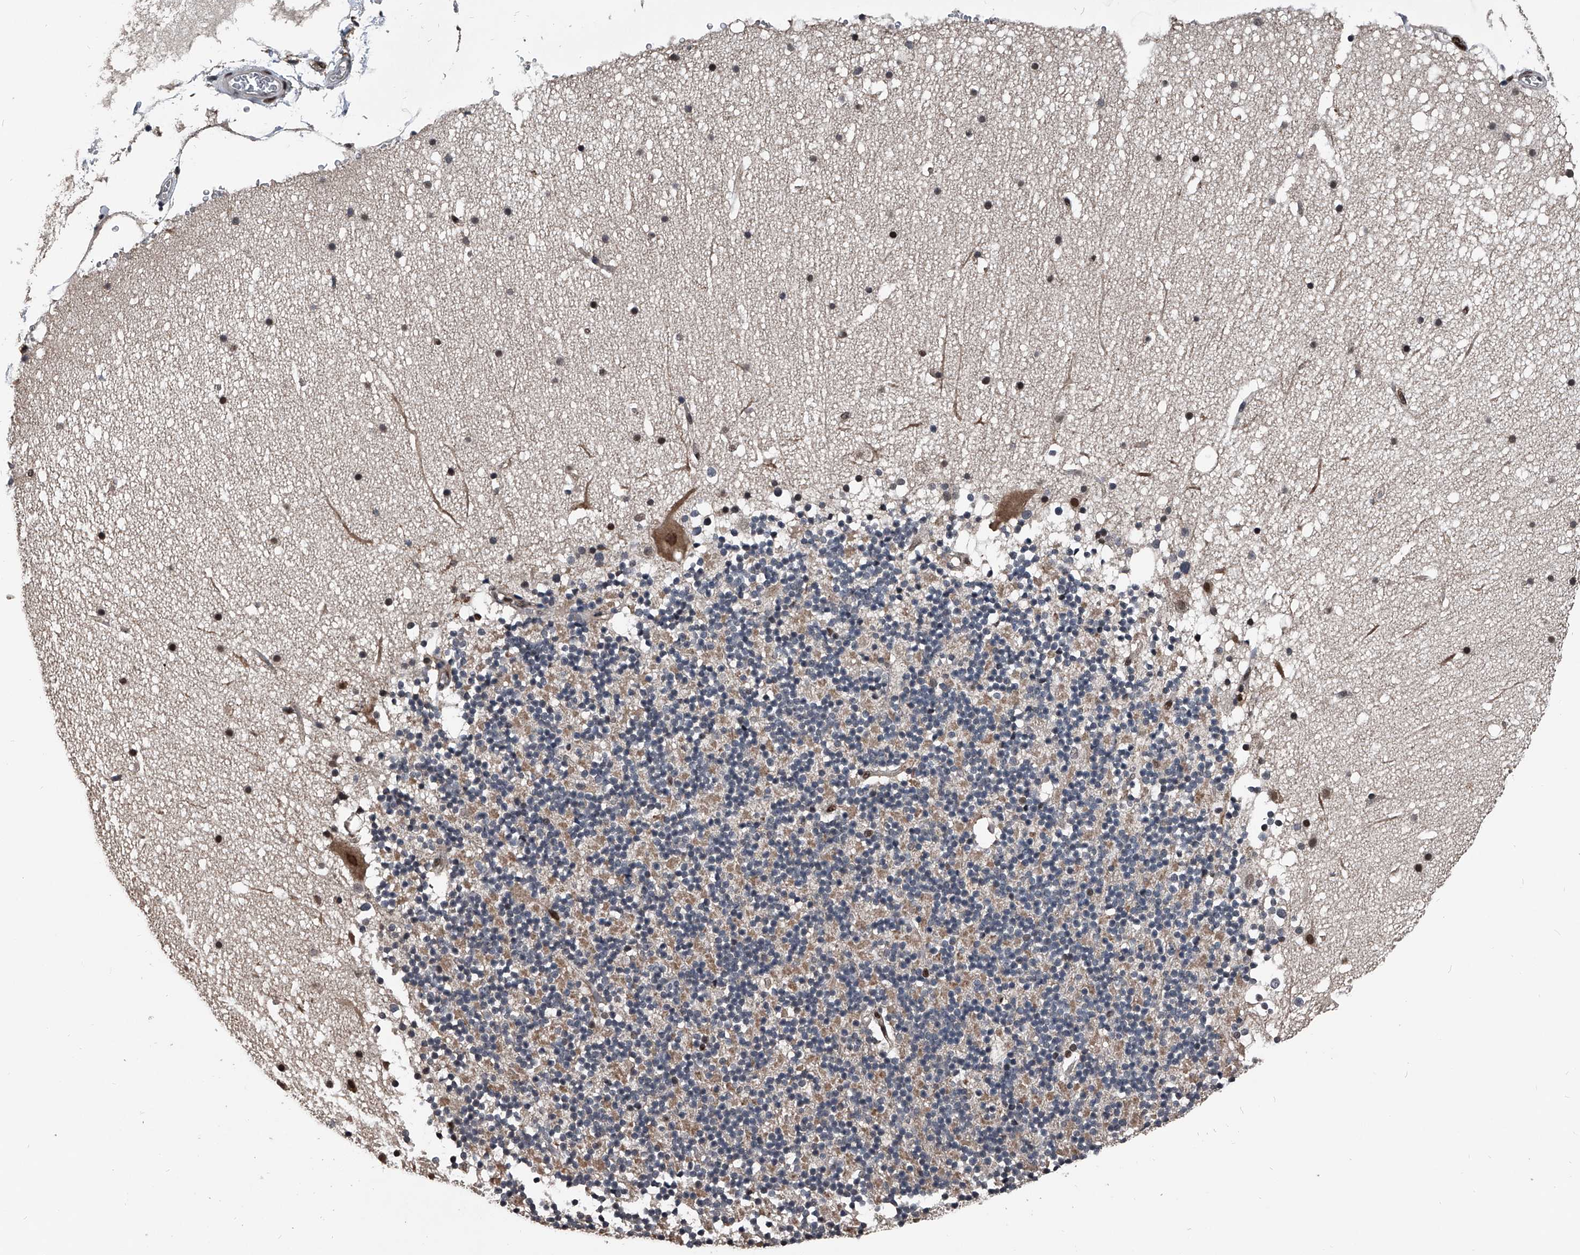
{"staining": {"intensity": "moderate", "quantity": "<25%", "location": "cytoplasmic/membranous"}, "tissue": "cerebellum", "cell_type": "Cells in granular layer", "image_type": "normal", "snomed": [{"axis": "morphology", "description": "Normal tissue, NOS"}, {"axis": "topography", "description": "Cerebellum"}], "caption": "Brown immunohistochemical staining in normal cerebellum displays moderate cytoplasmic/membranous expression in about <25% of cells in granular layer. (Brightfield microscopy of DAB IHC at high magnification).", "gene": "FKBP5", "patient": {"sex": "male", "age": 57}}